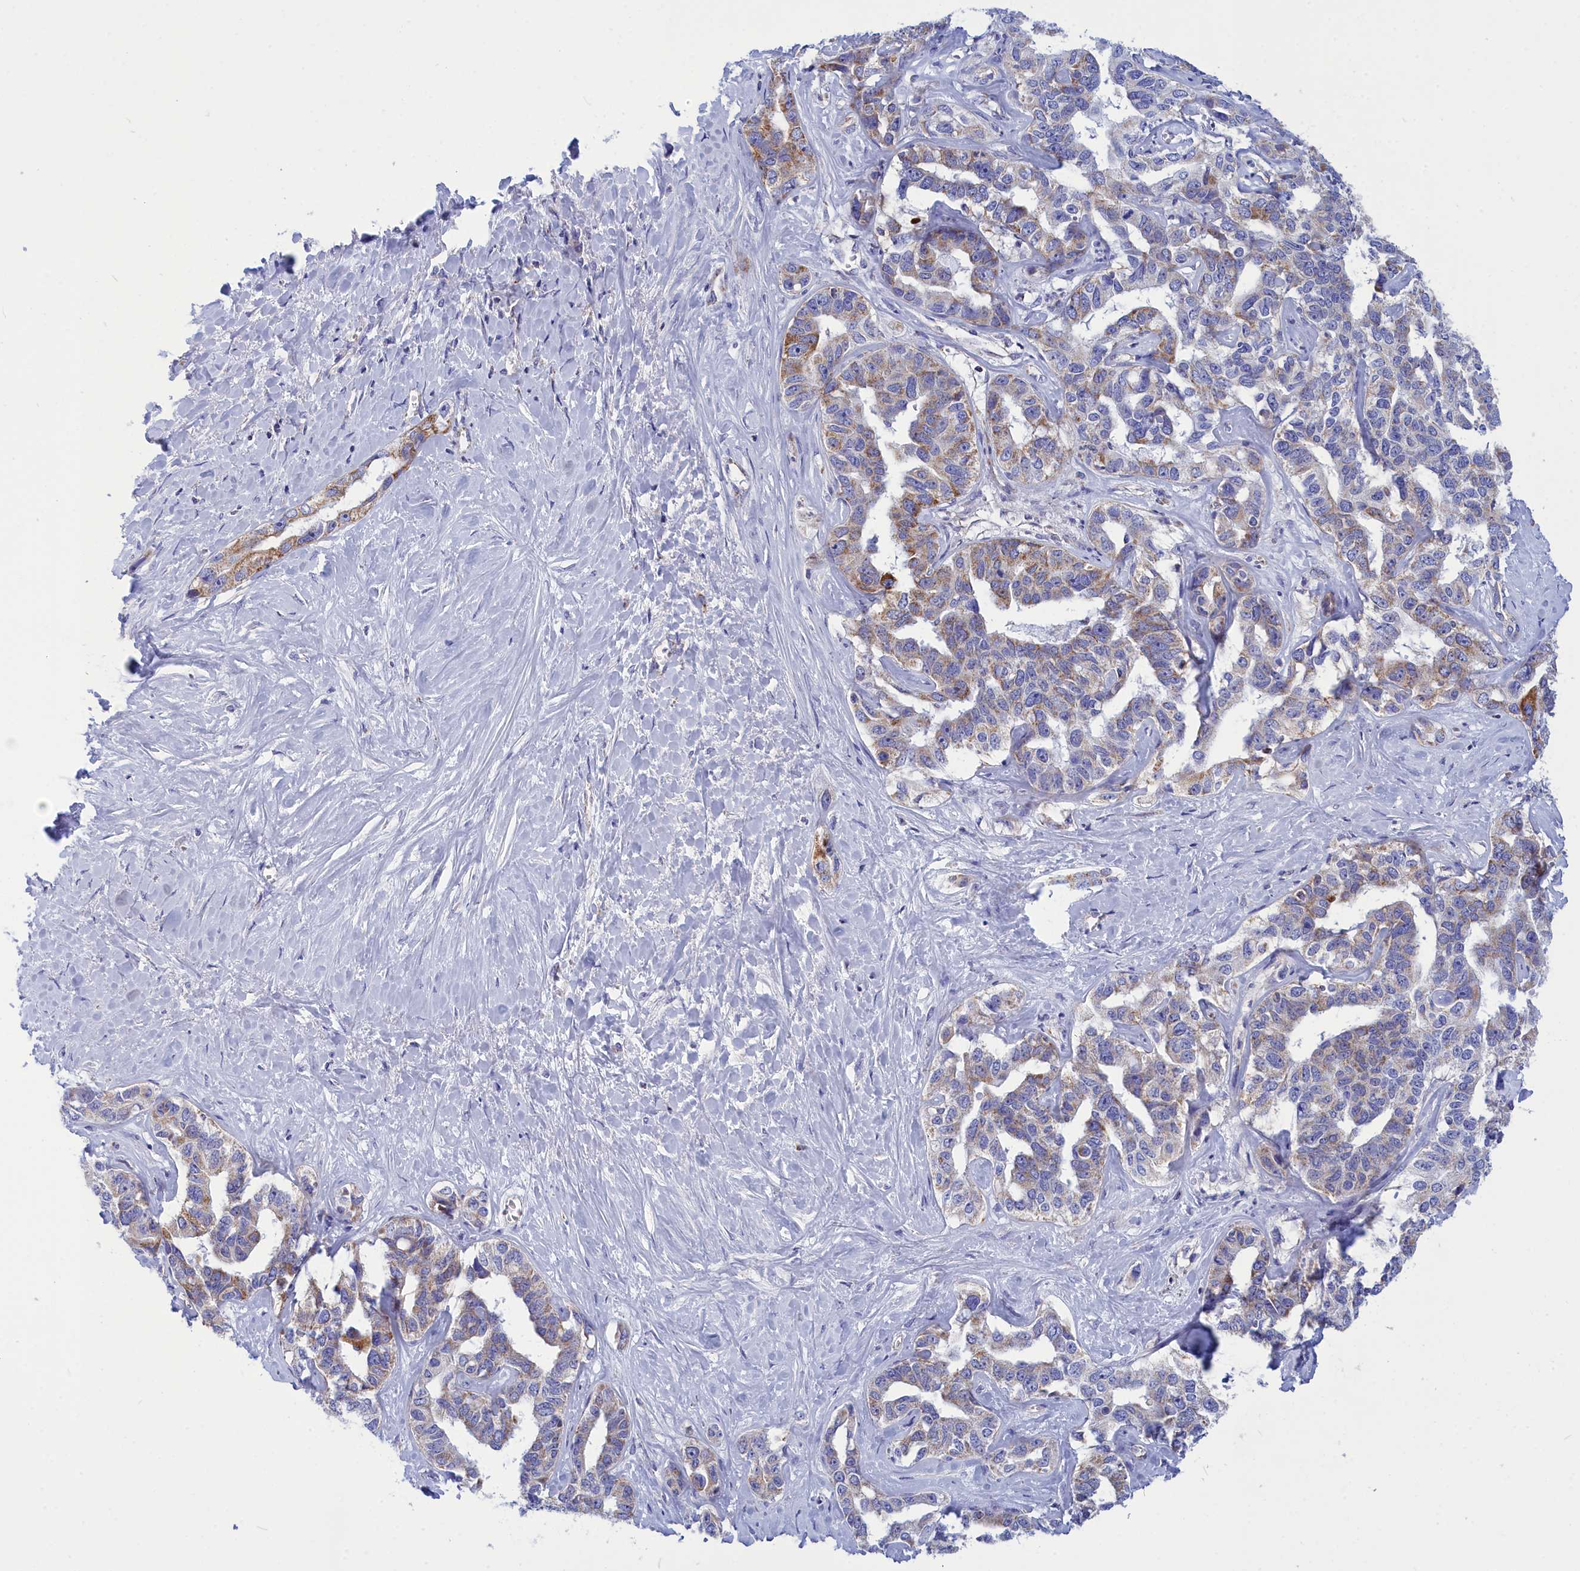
{"staining": {"intensity": "moderate", "quantity": "<25%", "location": "cytoplasmic/membranous"}, "tissue": "liver cancer", "cell_type": "Tumor cells", "image_type": "cancer", "snomed": [{"axis": "morphology", "description": "Cholangiocarcinoma"}, {"axis": "topography", "description": "Liver"}], "caption": "The image exhibits a brown stain indicating the presence of a protein in the cytoplasmic/membranous of tumor cells in liver cancer.", "gene": "CCRL2", "patient": {"sex": "male", "age": 59}}